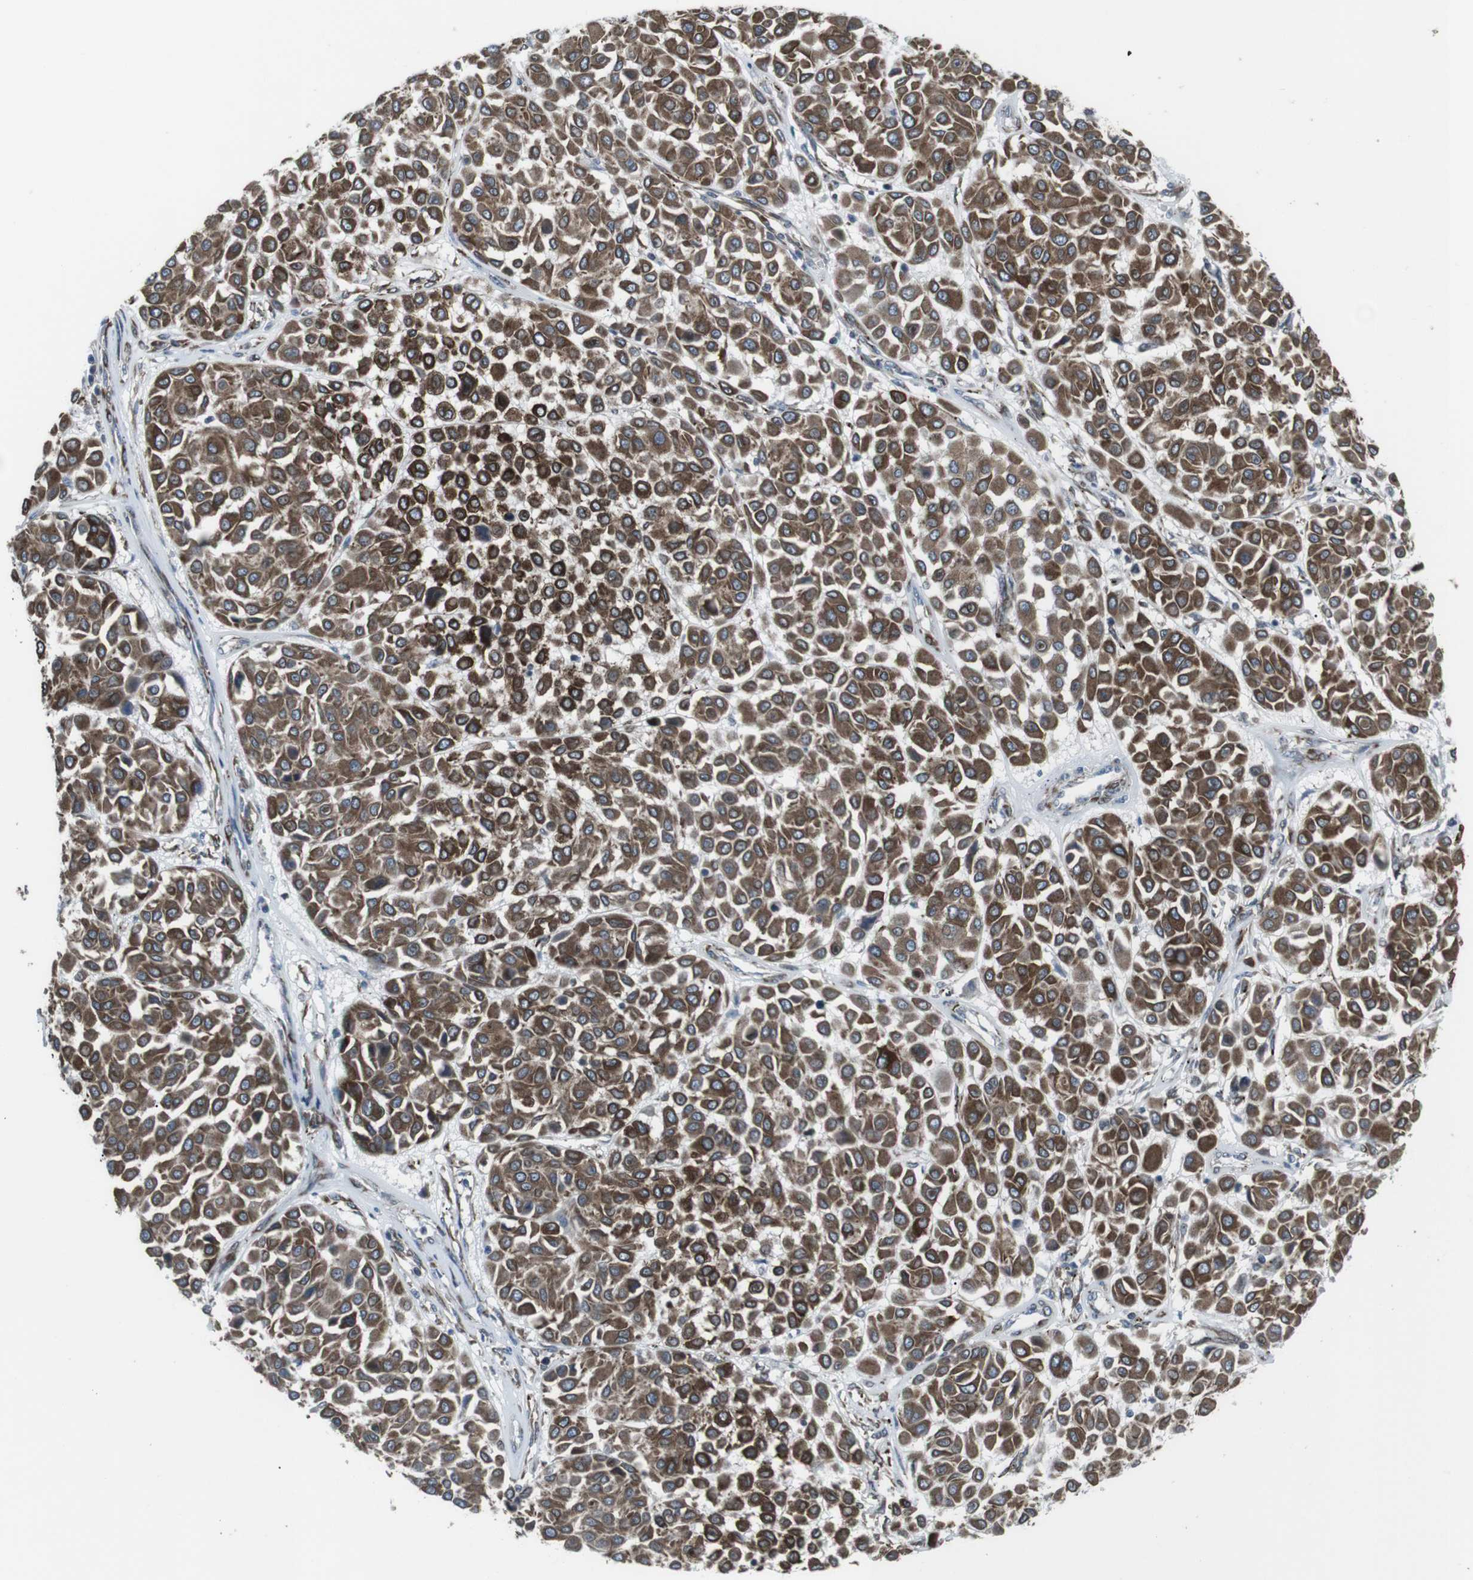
{"staining": {"intensity": "moderate", "quantity": ">75%", "location": "cytoplasmic/membranous"}, "tissue": "melanoma", "cell_type": "Tumor cells", "image_type": "cancer", "snomed": [{"axis": "morphology", "description": "Malignant melanoma, Metastatic site"}, {"axis": "topography", "description": "Soft tissue"}], "caption": "Tumor cells reveal medium levels of moderate cytoplasmic/membranous positivity in about >75% of cells in malignant melanoma (metastatic site).", "gene": "LNPK", "patient": {"sex": "male", "age": 41}}